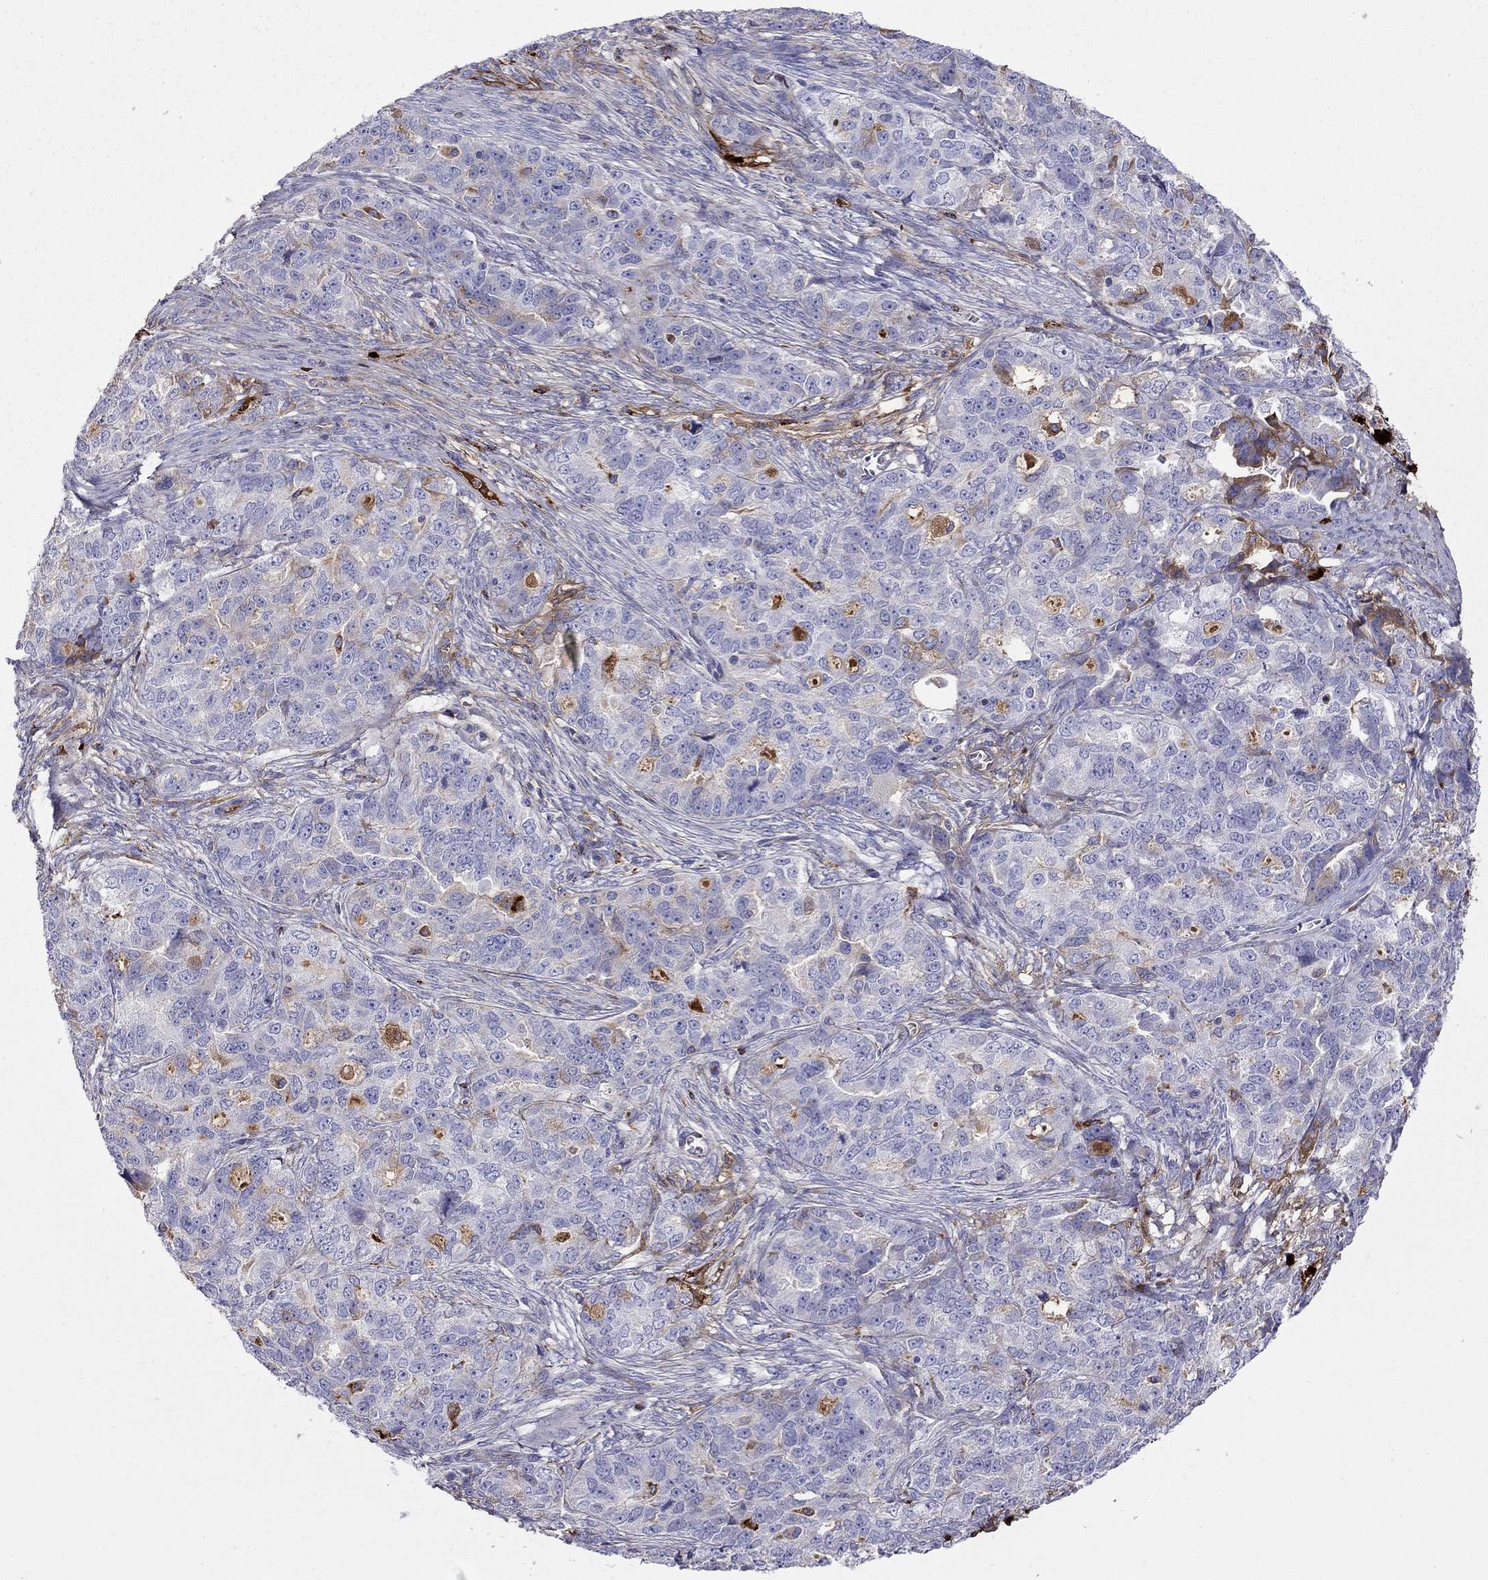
{"staining": {"intensity": "weak", "quantity": "<25%", "location": "cytoplasmic/membranous"}, "tissue": "ovarian cancer", "cell_type": "Tumor cells", "image_type": "cancer", "snomed": [{"axis": "morphology", "description": "Cystadenocarcinoma, serous, NOS"}, {"axis": "topography", "description": "Ovary"}], "caption": "This photomicrograph is of ovarian cancer stained with immunohistochemistry (IHC) to label a protein in brown with the nuclei are counter-stained blue. There is no staining in tumor cells.", "gene": "SERPINA3", "patient": {"sex": "female", "age": 51}}